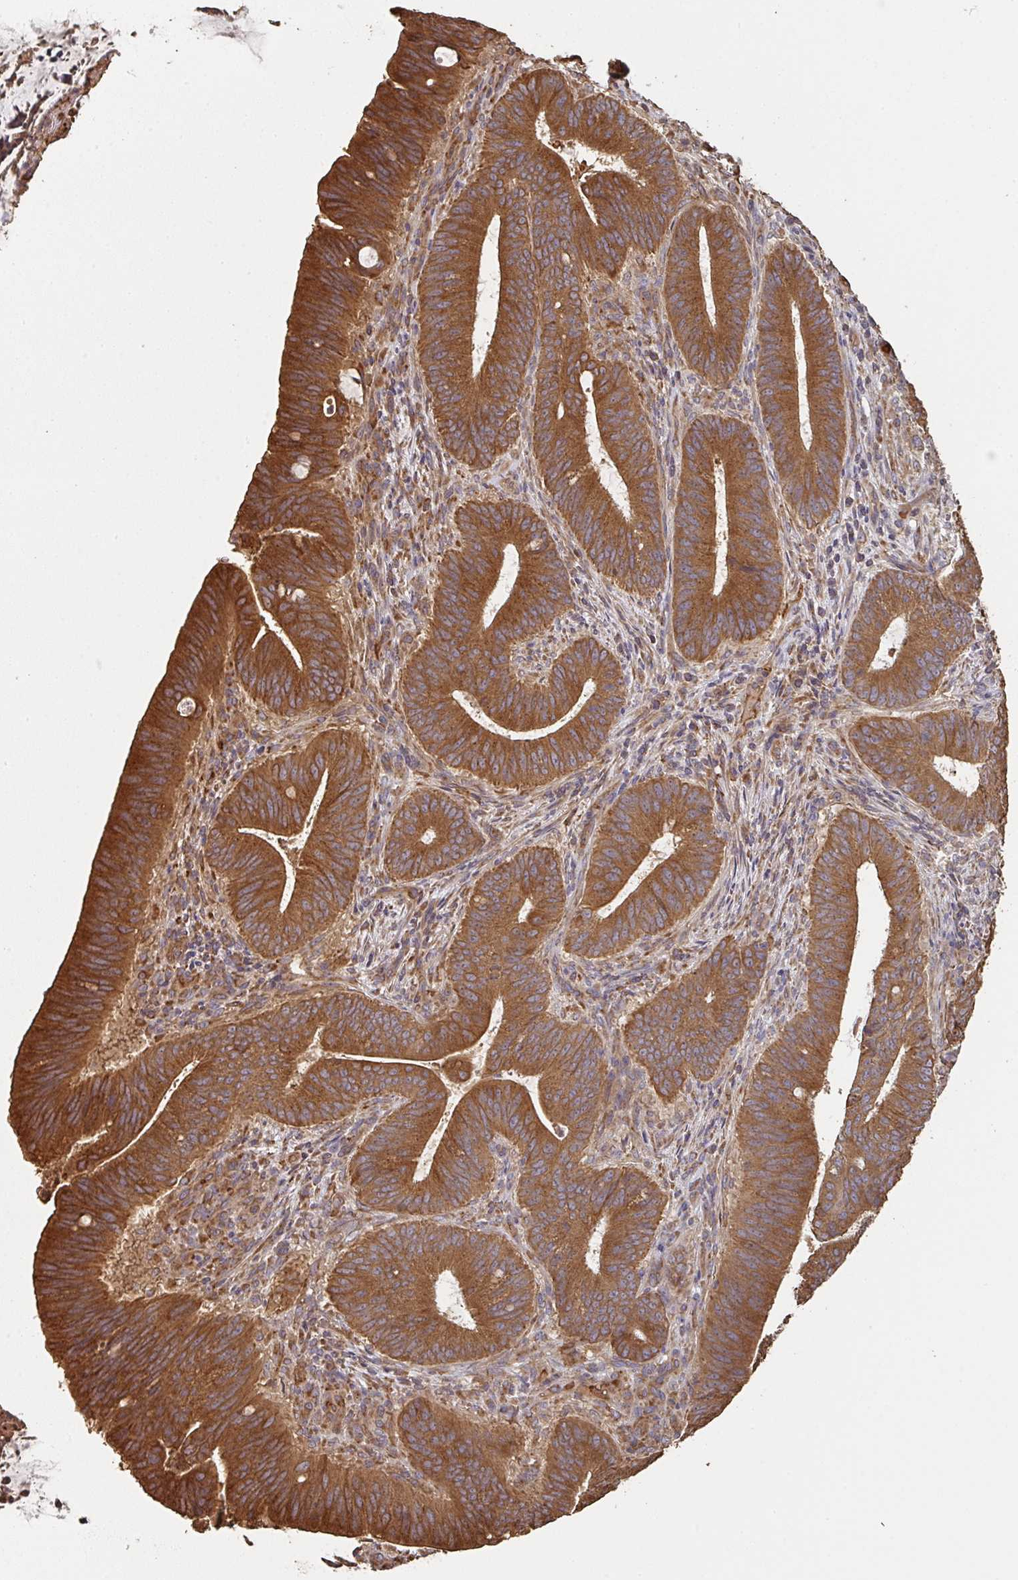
{"staining": {"intensity": "moderate", "quantity": ">75%", "location": "cytoplasmic/membranous"}, "tissue": "colorectal cancer", "cell_type": "Tumor cells", "image_type": "cancer", "snomed": [{"axis": "morphology", "description": "Adenocarcinoma, NOS"}, {"axis": "topography", "description": "Colon"}], "caption": "Colorectal cancer stained with immunohistochemistry reveals moderate cytoplasmic/membranous positivity in about >75% of tumor cells.", "gene": "POLG", "patient": {"sex": "female", "age": 43}}